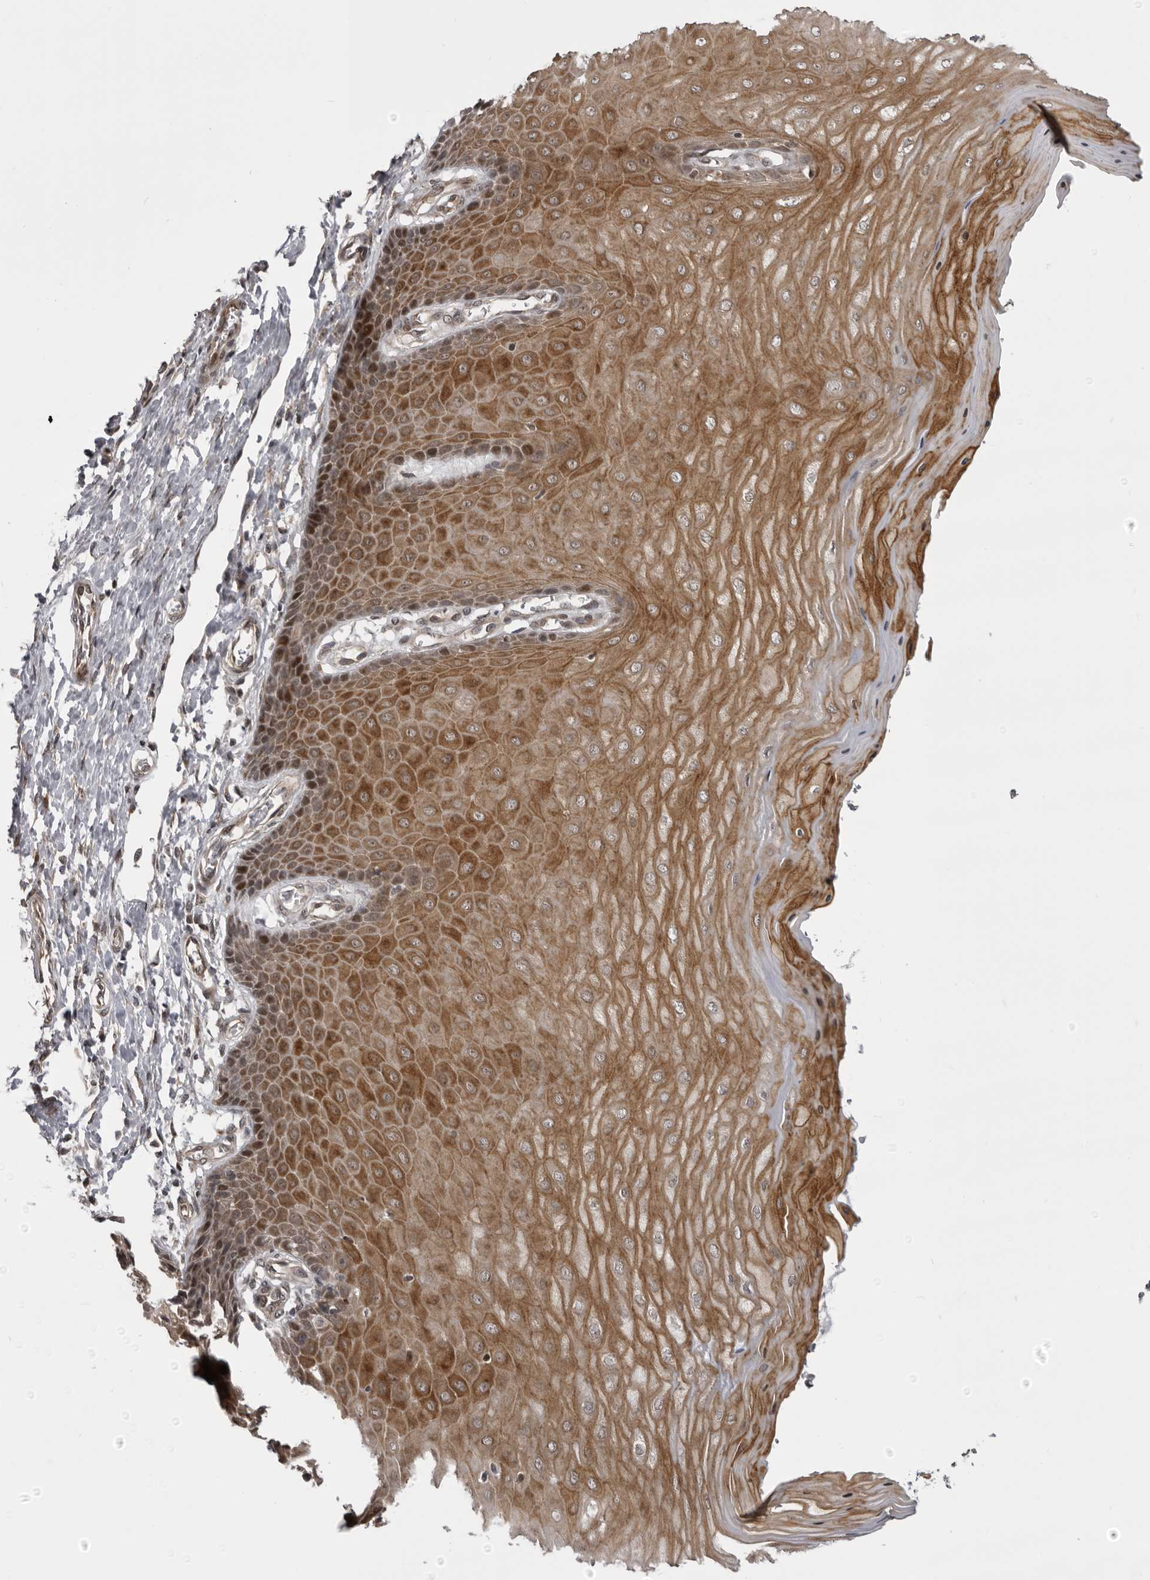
{"staining": {"intensity": "moderate", "quantity": ">75%", "location": "cytoplasmic/membranous,nuclear"}, "tissue": "cervix", "cell_type": "Glandular cells", "image_type": "normal", "snomed": [{"axis": "morphology", "description": "Normal tissue, NOS"}, {"axis": "topography", "description": "Cervix"}], "caption": "High-magnification brightfield microscopy of benign cervix stained with DAB (brown) and counterstained with hematoxylin (blue). glandular cells exhibit moderate cytoplasmic/membranous,nuclear positivity is seen in about>75% of cells. The protein is shown in brown color, while the nuclei are stained blue.", "gene": "C1orf109", "patient": {"sex": "female", "age": 55}}